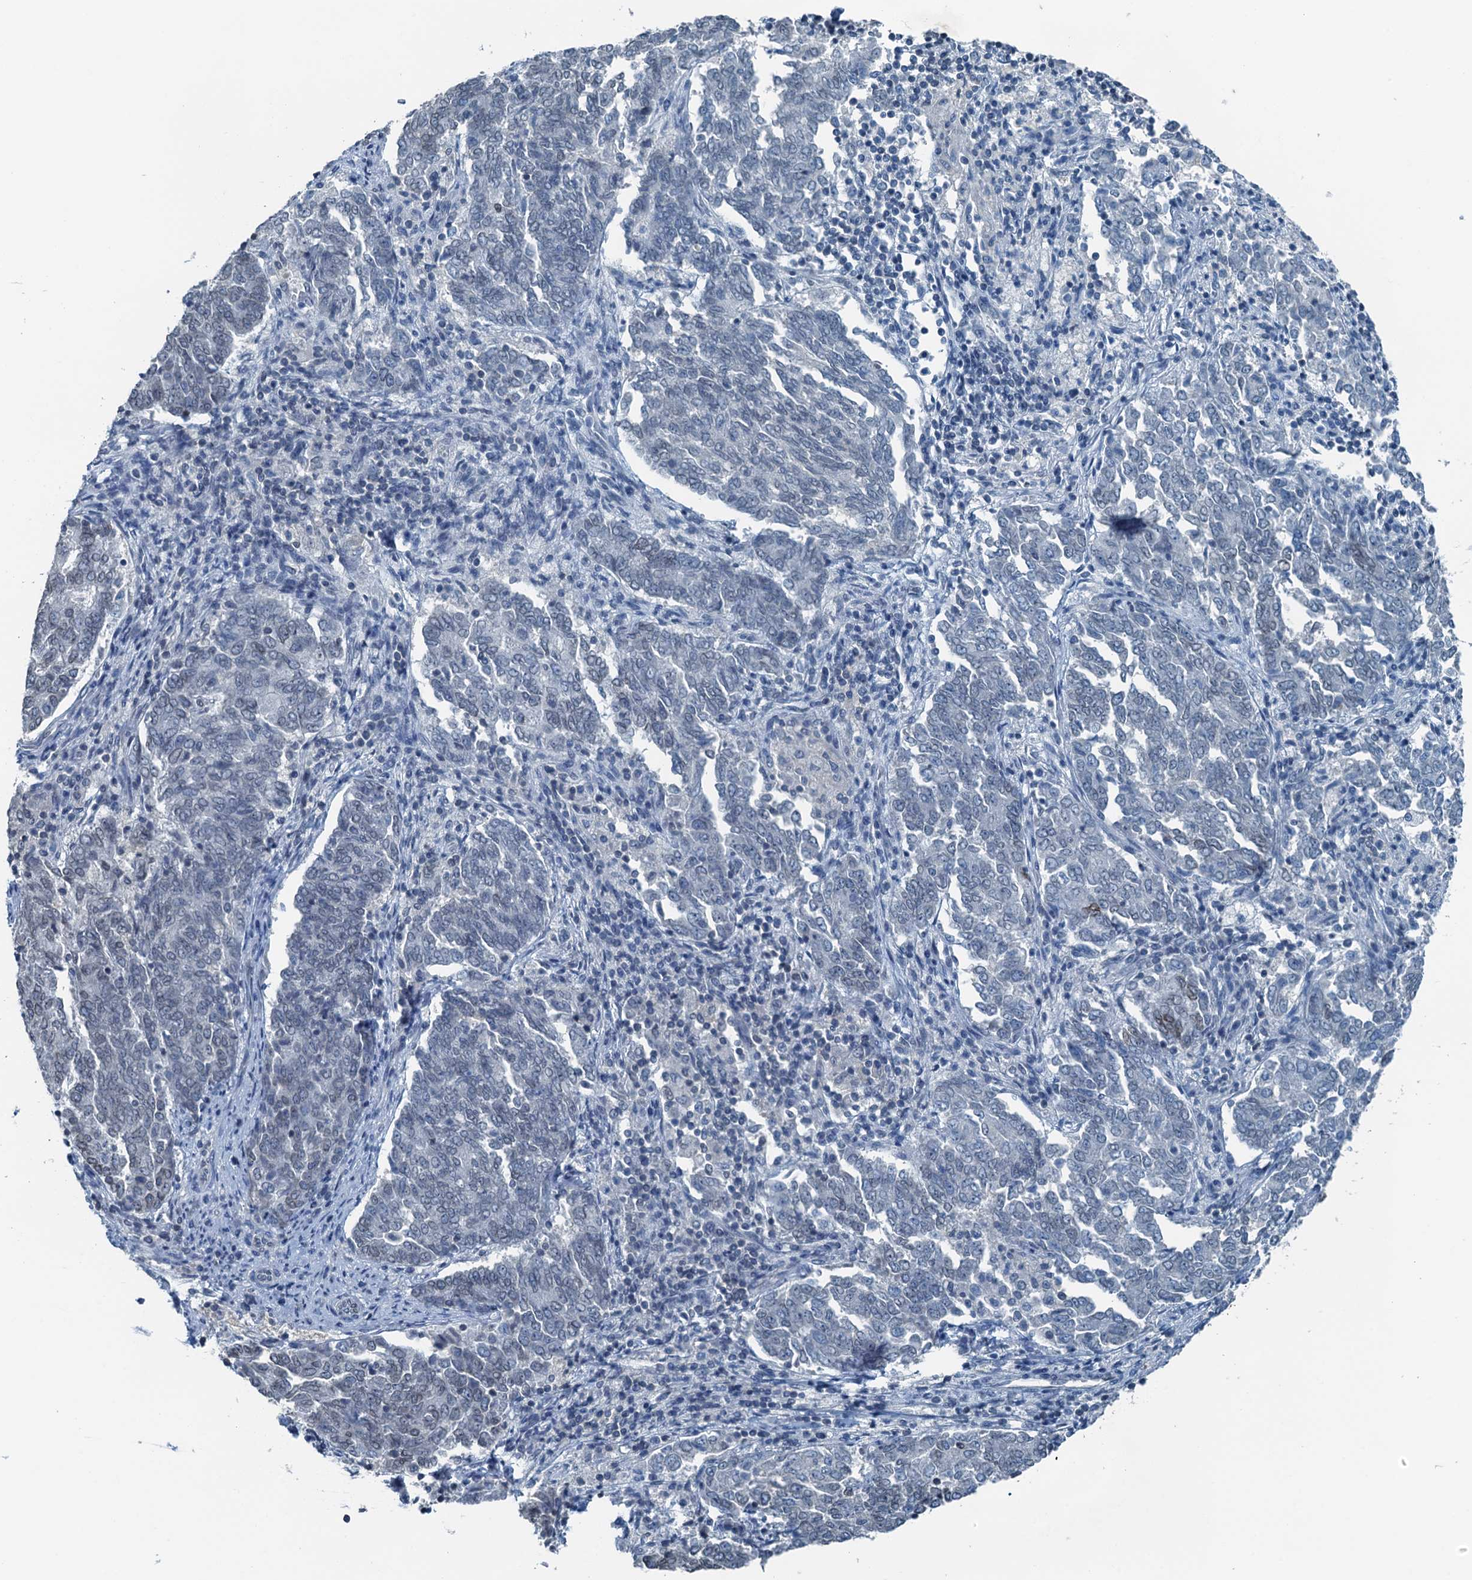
{"staining": {"intensity": "negative", "quantity": "none", "location": "none"}, "tissue": "endometrial cancer", "cell_type": "Tumor cells", "image_type": "cancer", "snomed": [{"axis": "morphology", "description": "Adenocarcinoma, NOS"}, {"axis": "topography", "description": "Endometrium"}], "caption": "Immunohistochemistry (IHC) histopathology image of neoplastic tissue: adenocarcinoma (endometrial) stained with DAB demonstrates no significant protein positivity in tumor cells.", "gene": "C11orf54", "patient": {"sex": "female", "age": 80}}